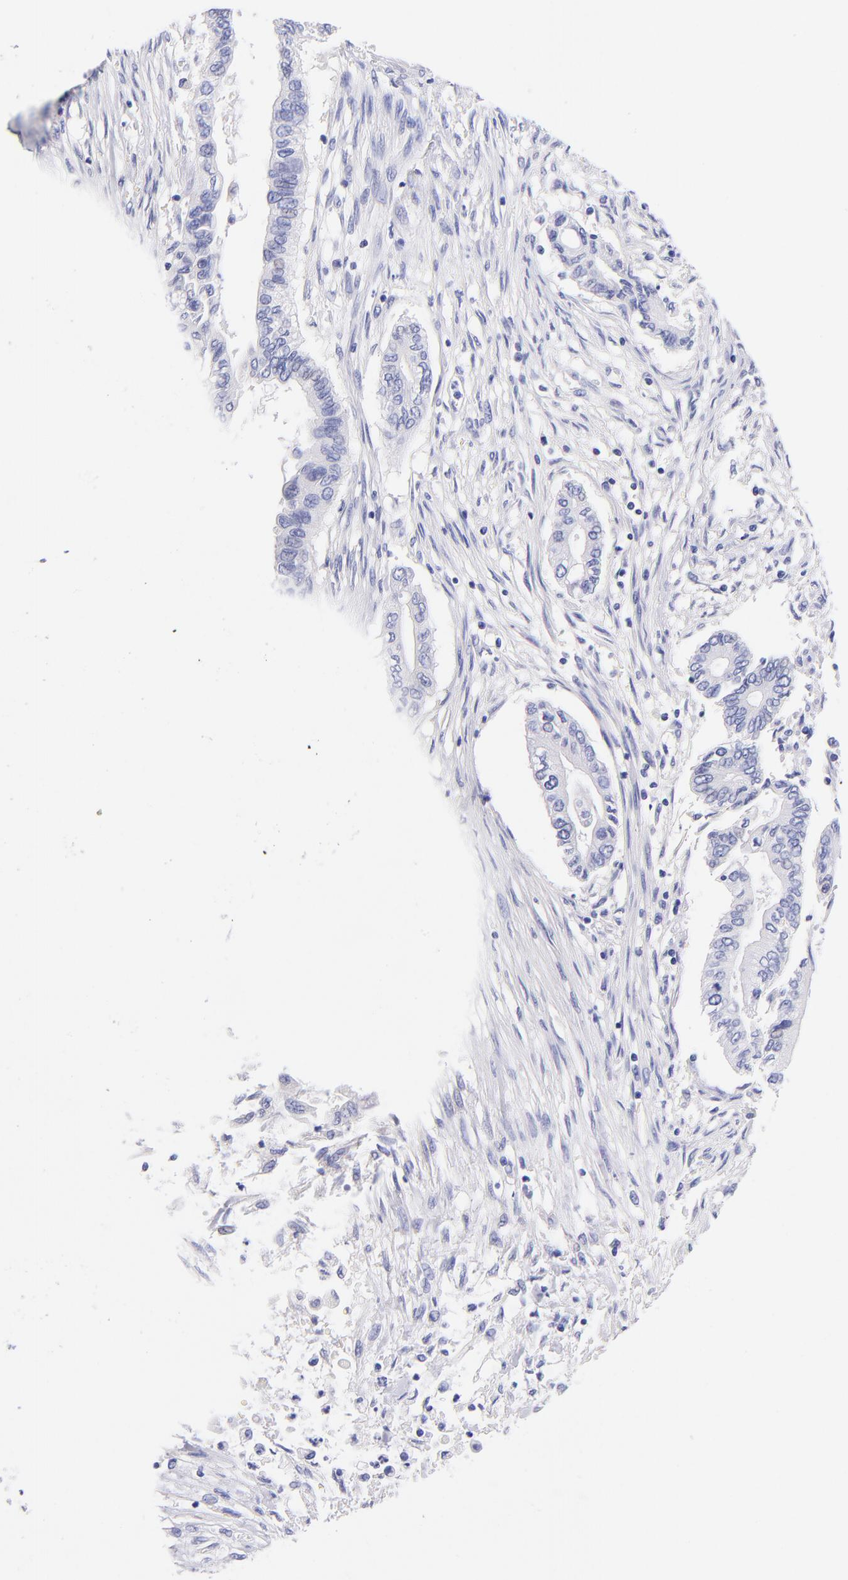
{"staining": {"intensity": "negative", "quantity": "none", "location": "none"}, "tissue": "pancreatic cancer", "cell_type": "Tumor cells", "image_type": "cancer", "snomed": [{"axis": "morphology", "description": "Adenocarcinoma, NOS"}, {"axis": "topography", "description": "Pancreas"}], "caption": "Pancreatic cancer (adenocarcinoma) stained for a protein using immunohistochemistry displays no positivity tumor cells.", "gene": "RAB3B", "patient": {"sex": "female", "age": 57}}